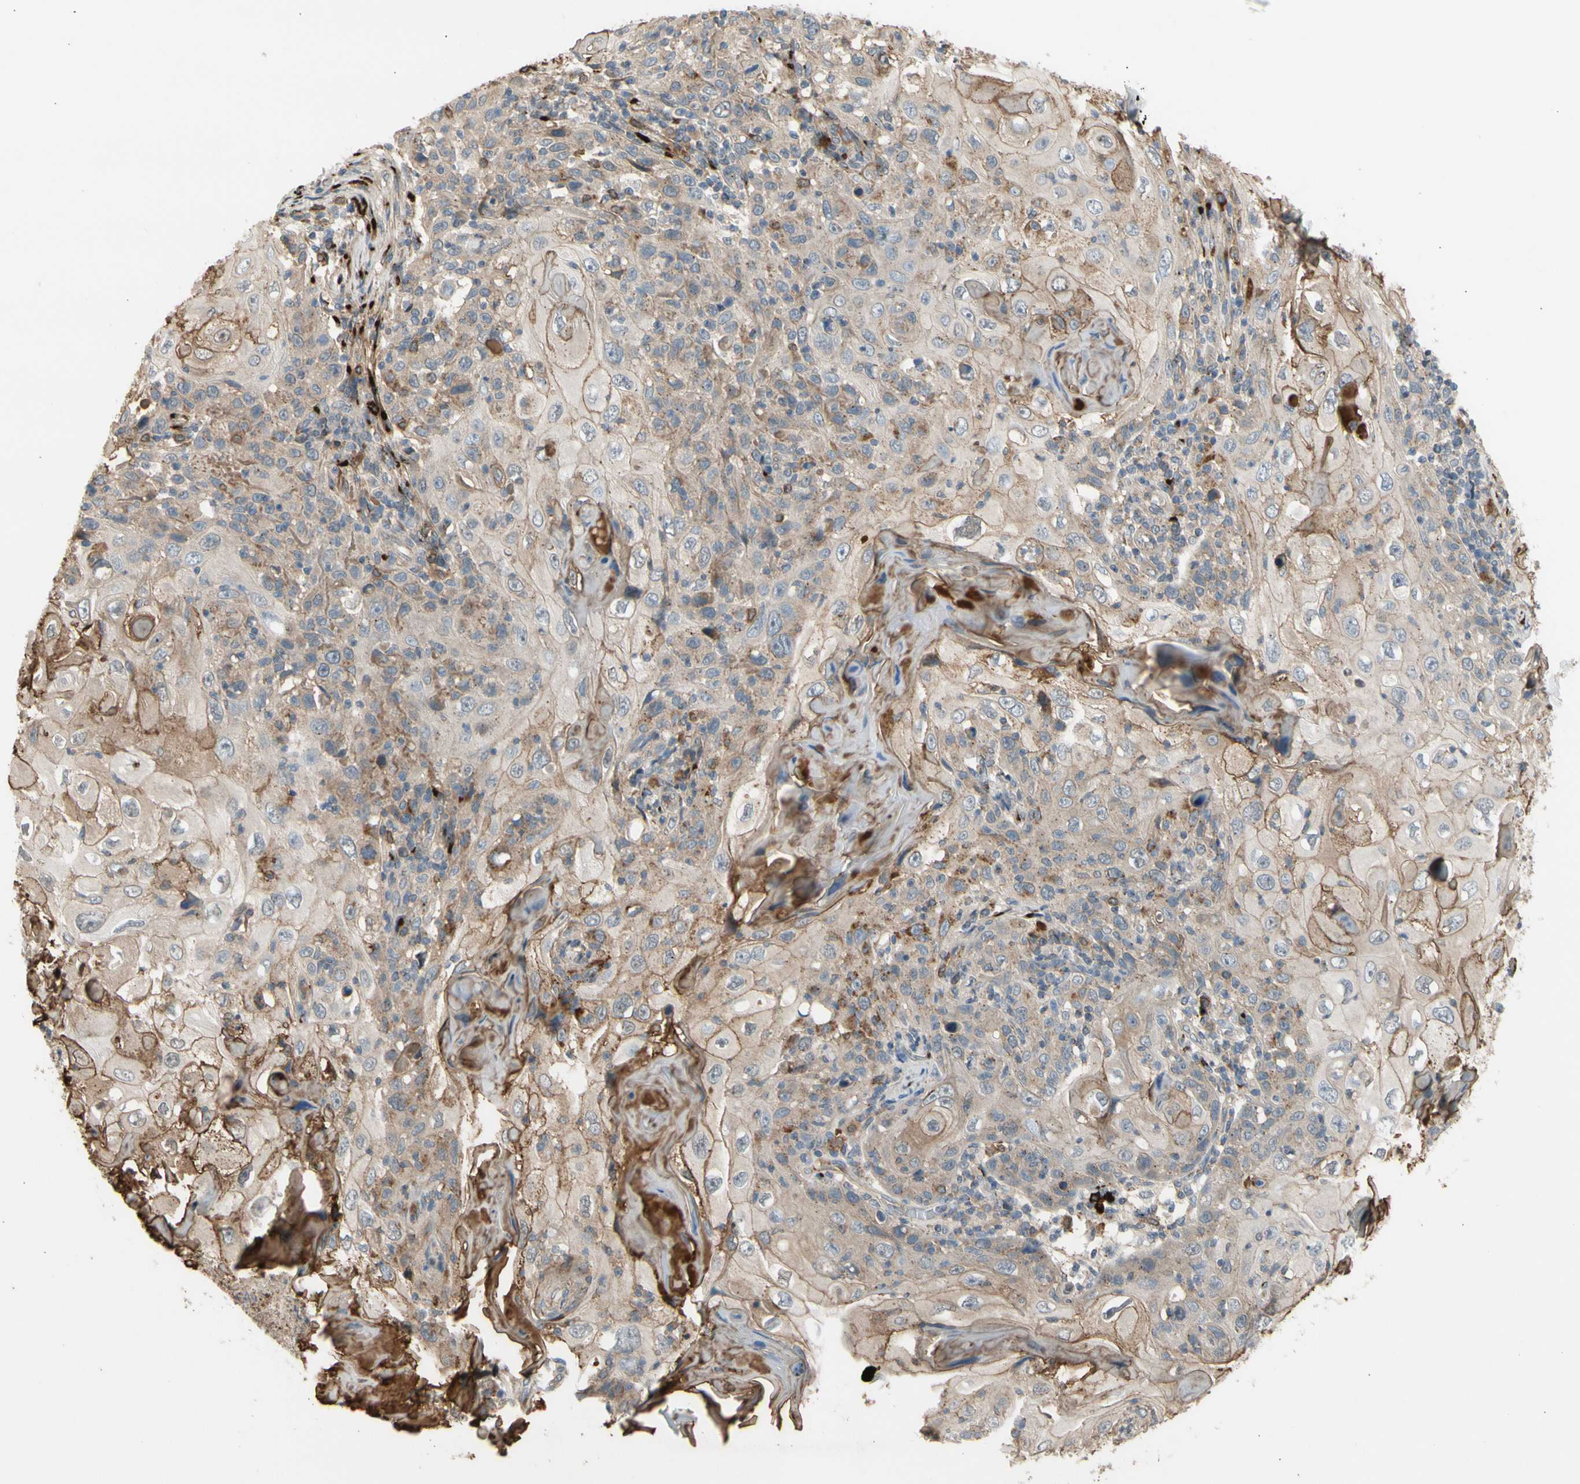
{"staining": {"intensity": "weak", "quantity": "25%-75%", "location": "cytoplasmic/membranous"}, "tissue": "skin cancer", "cell_type": "Tumor cells", "image_type": "cancer", "snomed": [{"axis": "morphology", "description": "Squamous cell carcinoma, NOS"}, {"axis": "topography", "description": "Skin"}], "caption": "This is a photomicrograph of IHC staining of skin squamous cell carcinoma, which shows weak positivity in the cytoplasmic/membranous of tumor cells.", "gene": "GALNT5", "patient": {"sex": "female", "age": 88}}